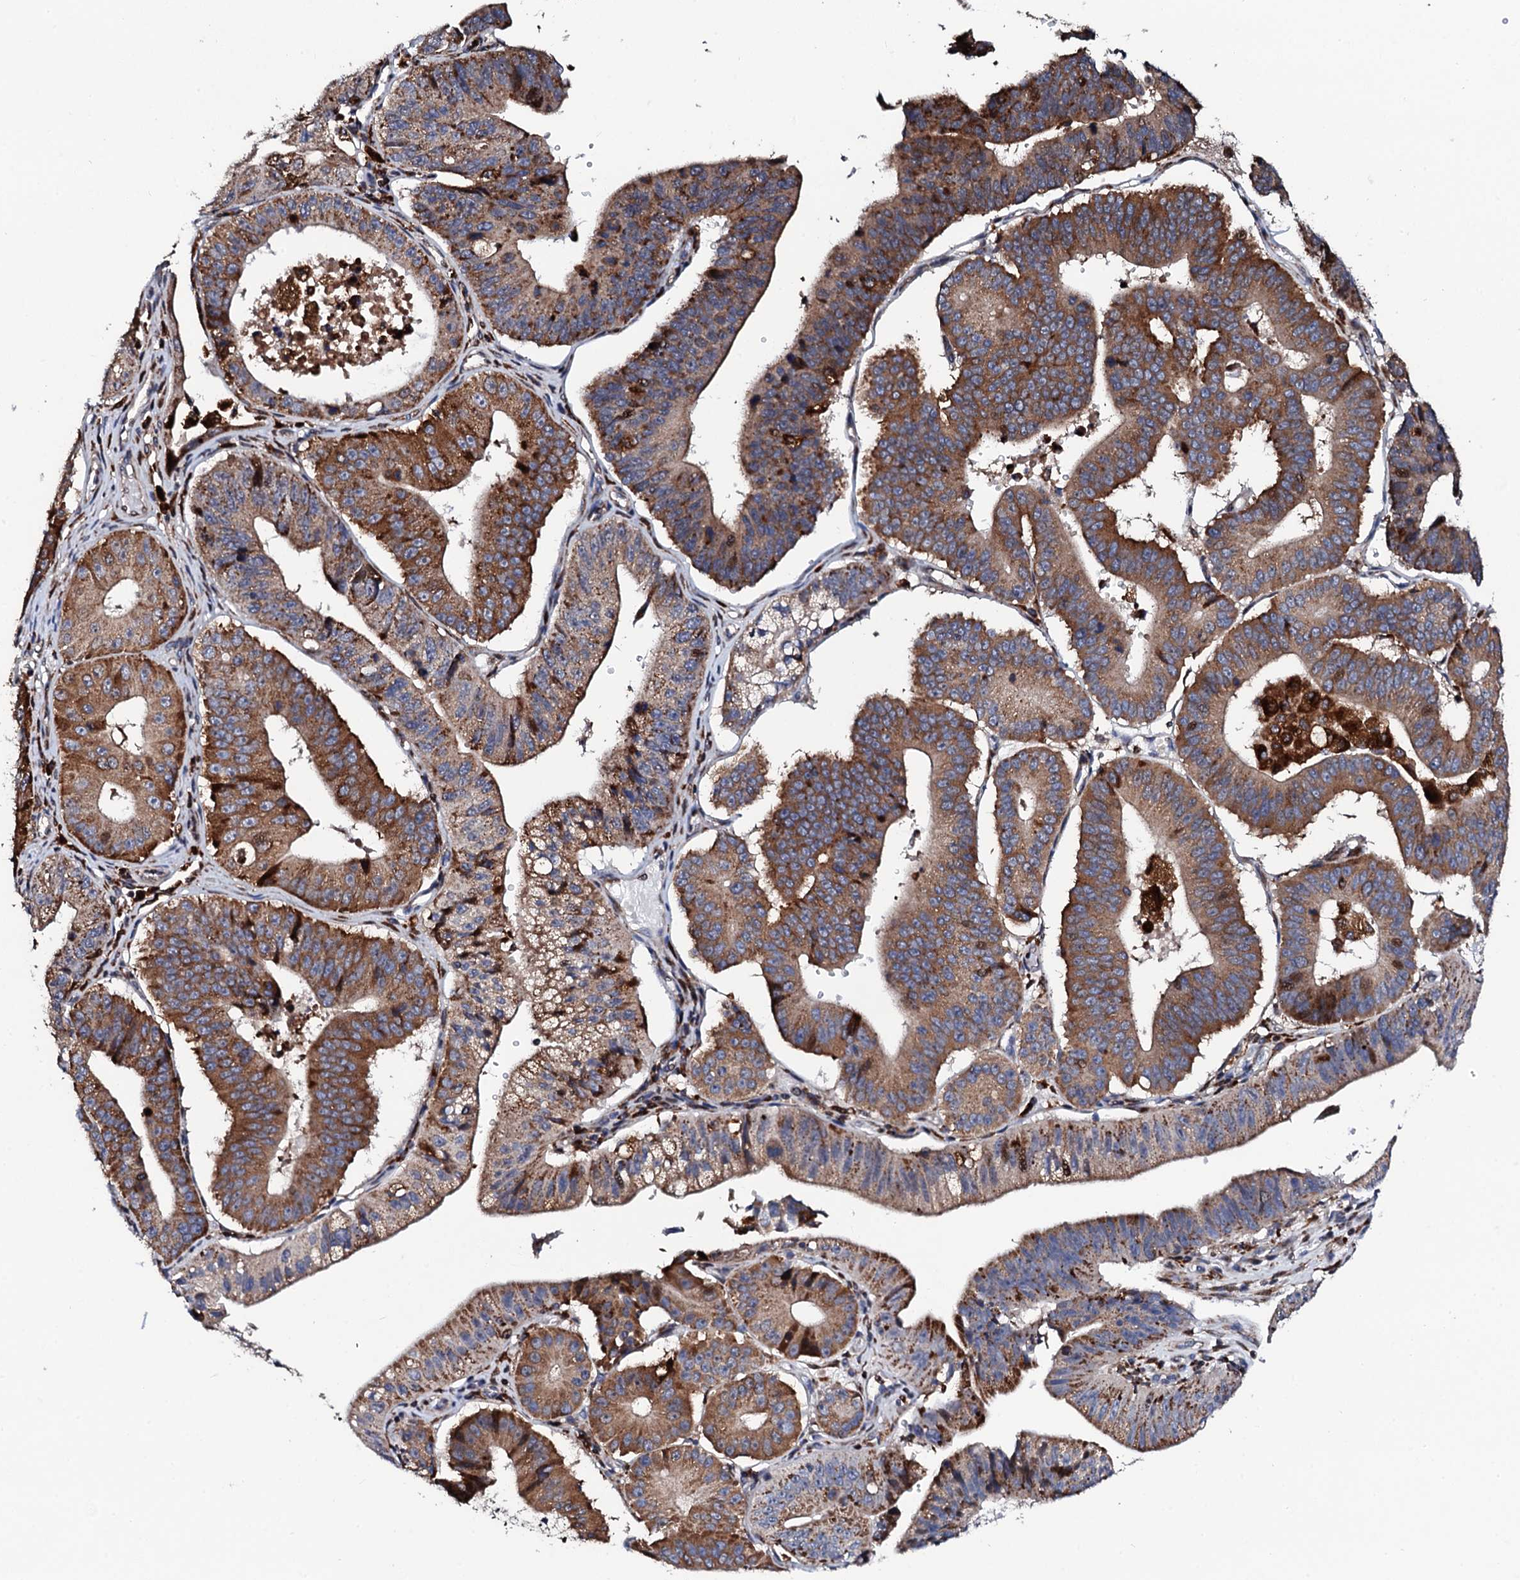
{"staining": {"intensity": "strong", "quantity": ">75%", "location": "cytoplasmic/membranous"}, "tissue": "stomach cancer", "cell_type": "Tumor cells", "image_type": "cancer", "snomed": [{"axis": "morphology", "description": "Adenocarcinoma, NOS"}, {"axis": "topography", "description": "Stomach"}], "caption": "About >75% of tumor cells in human adenocarcinoma (stomach) reveal strong cytoplasmic/membranous protein staining as visualized by brown immunohistochemical staining.", "gene": "TCIRG1", "patient": {"sex": "male", "age": 59}}